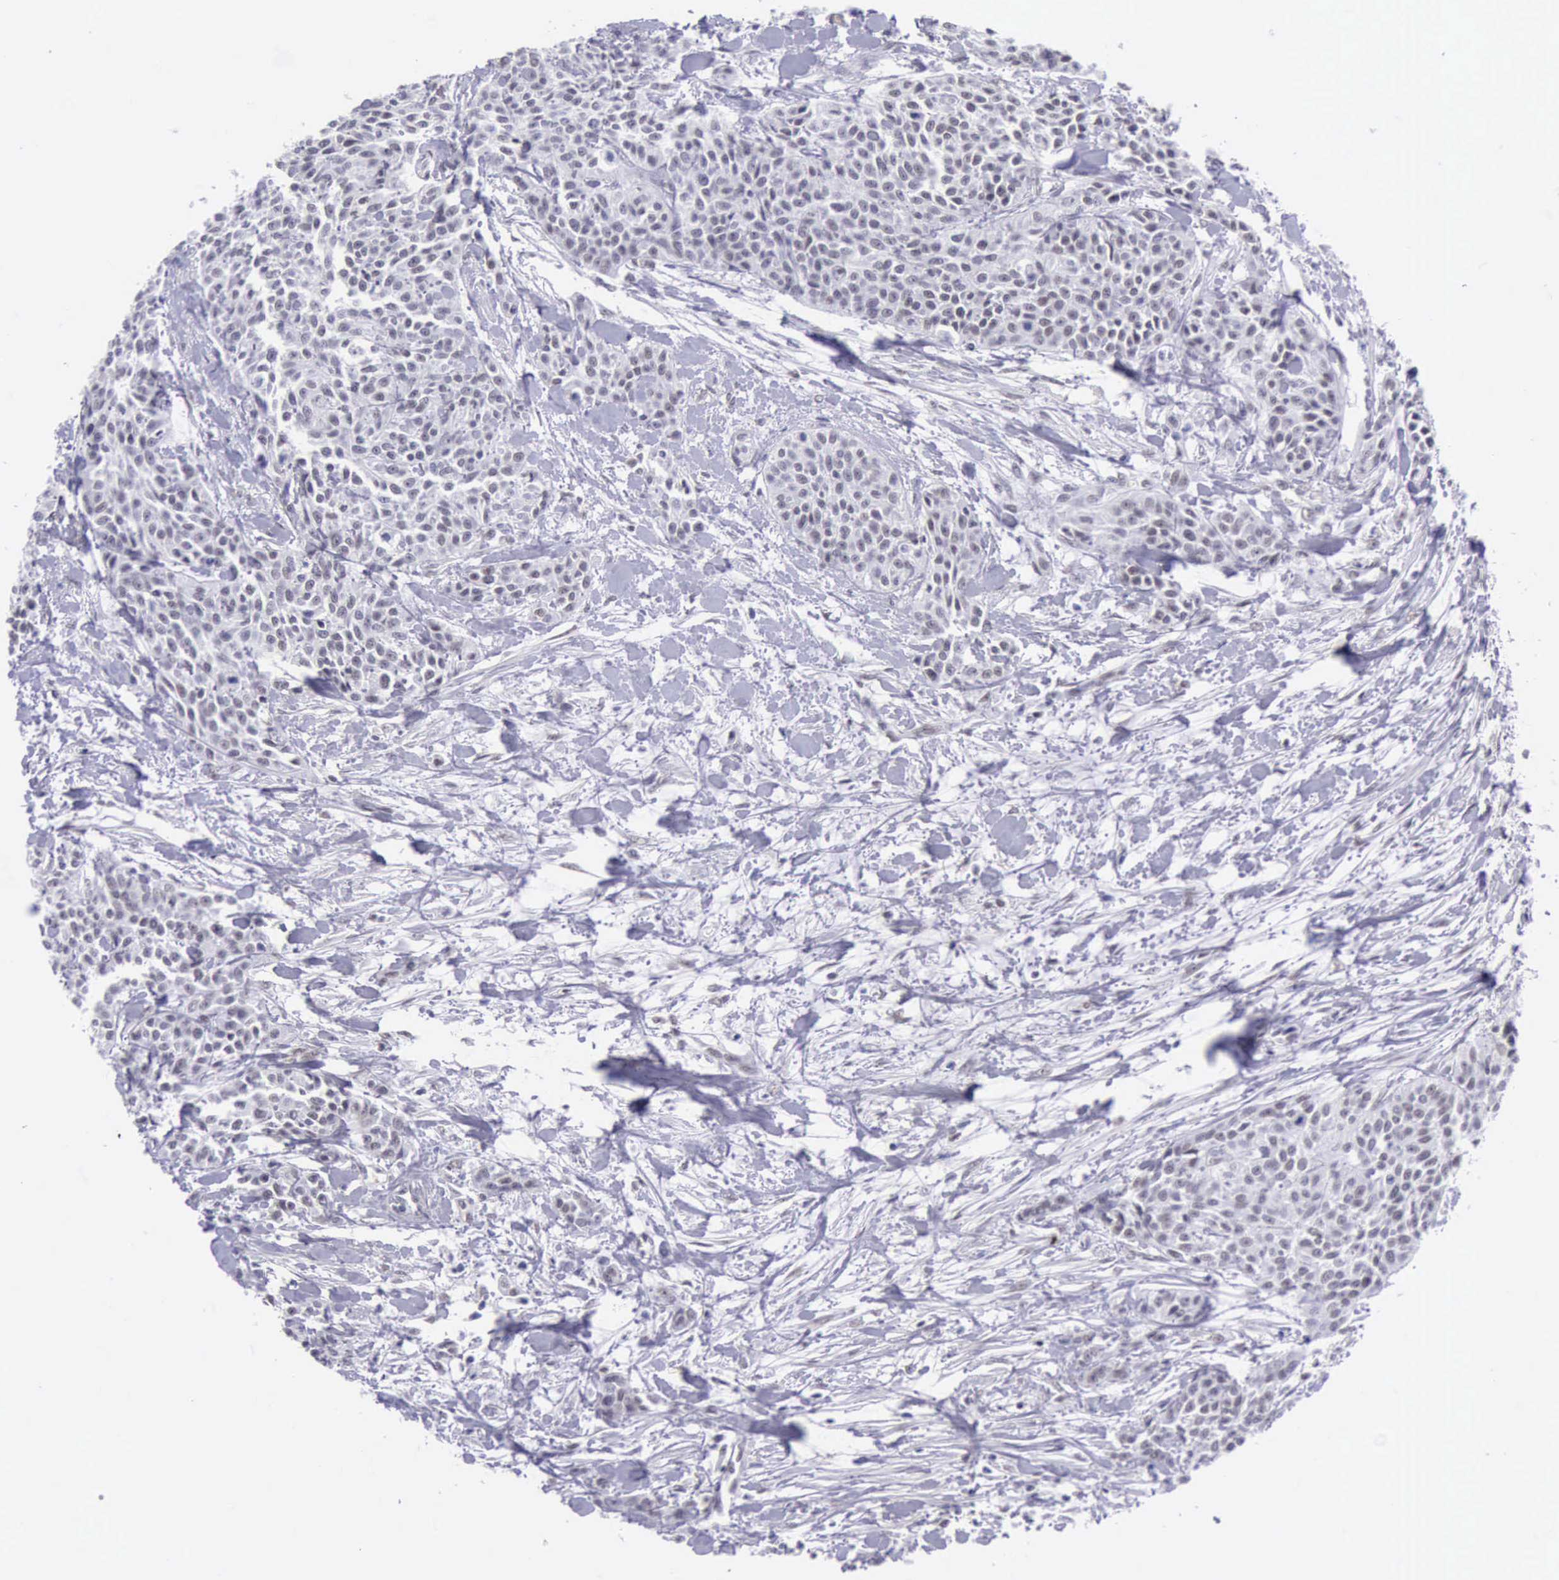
{"staining": {"intensity": "negative", "quantity": "none", "location": "none"}, "tissue": "urothelial cancer", "cell_type": "Tumor cells", "image_type": "cancer", "snomed": [{"axis": "morphology", "description": "Urothelial carcinoma, High grade"}, {"axis": "topography", "description": "Urinary bladder"}], "caption": "This is an immunohistochemistry photomicrograph of urothelial cancer. There is no positivity in tumor cells.", "gene": "EP300", "patient": {"sex": "male", "age": 56}}